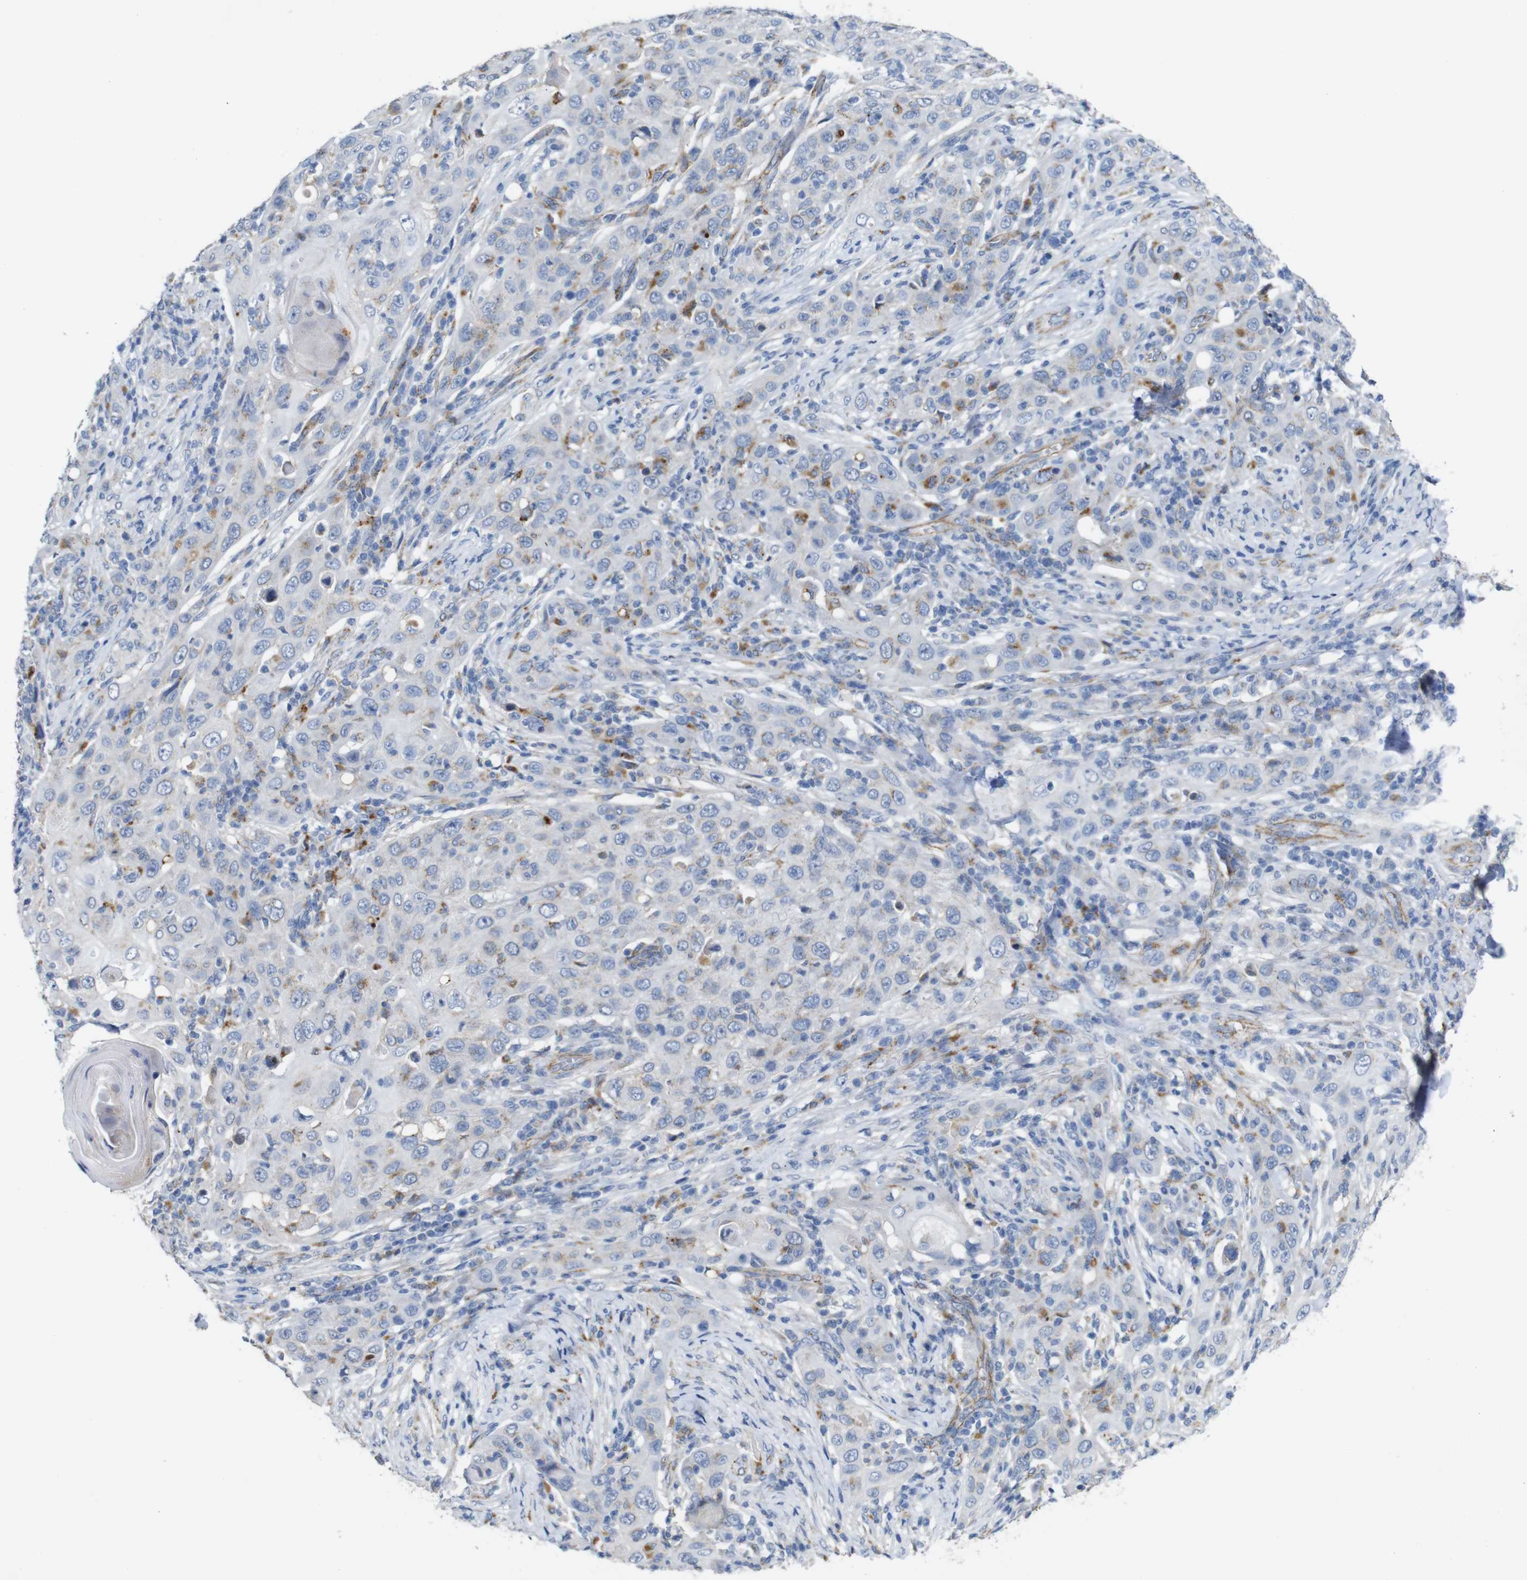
{"staining": {"intensity": "moderate", "quantity": "<25%", "location": "cytoplasmic/membranous"}, "tissue": "skin cancer", "cell_type": "Tumor cells", "image_type": "cancer", "snomed": [{"axis": "morphology", "description": "Squamous cell carcinoma, NOS"}, {"axis": "topography", "description": "Skin"}], "caption": "A high-resolution micrograph shows IHC staining of skin cancer (squamous cell carcinoma), which exhibits moderate cytoplasmic/membranous expression in approximately <25% of tumor cells. The protein of interest is shown in brown color, while the nuclei are stained blue.", "gene": "NHLRC3", "patient": {"sex": "female", "age": 88}}